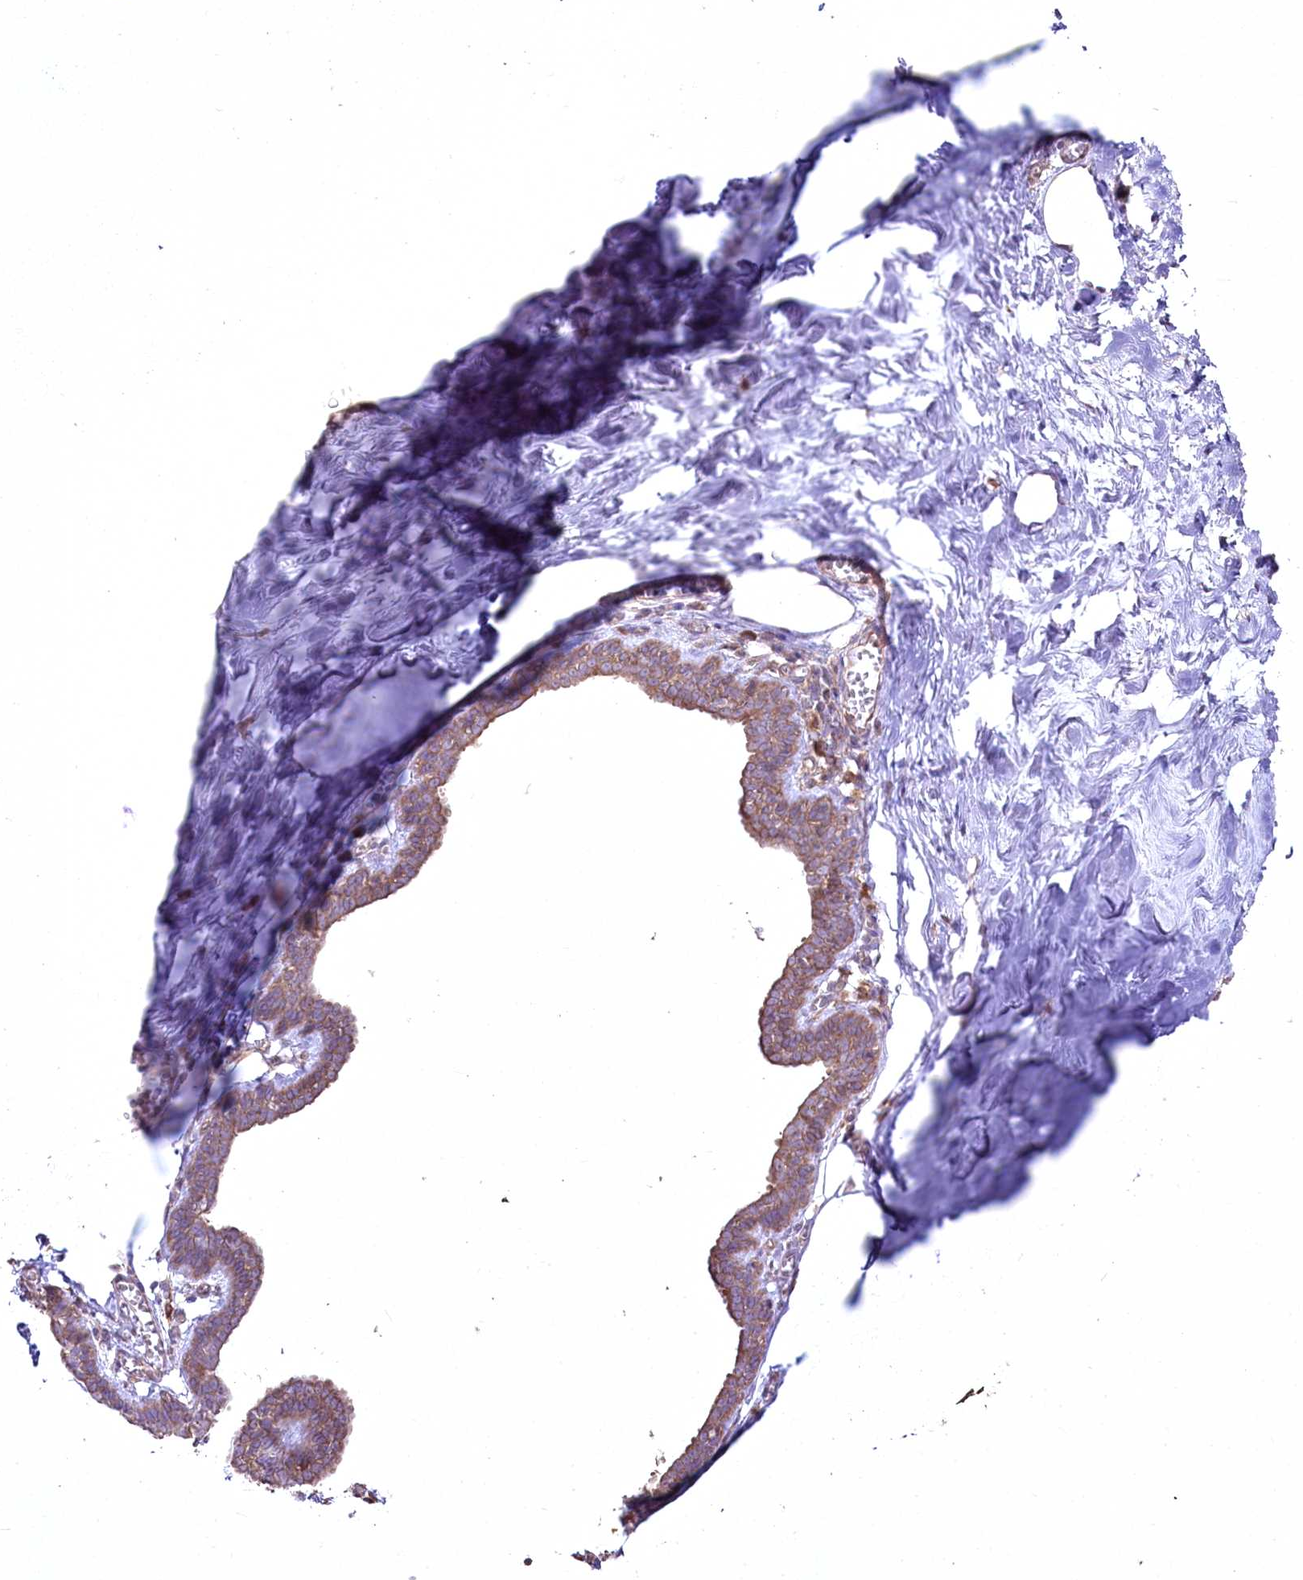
{"staining": {"intensity": "negative", "quantity": "none", "location": "none"}, "tissue": "breast", "cell_type": "Adipocytes", "image_type": "normal", "snomed": [{"axis": "morphology", "description": "Normal tissue, NOS"}, {"axis": "topography", "description": "Breast"}], "caption": "A histopathology image of breast stained for a protein exhibits no brown staining in adipocytes.", "gene": "SH3TC1", "patient": {"sex": "female", "age": 27}}